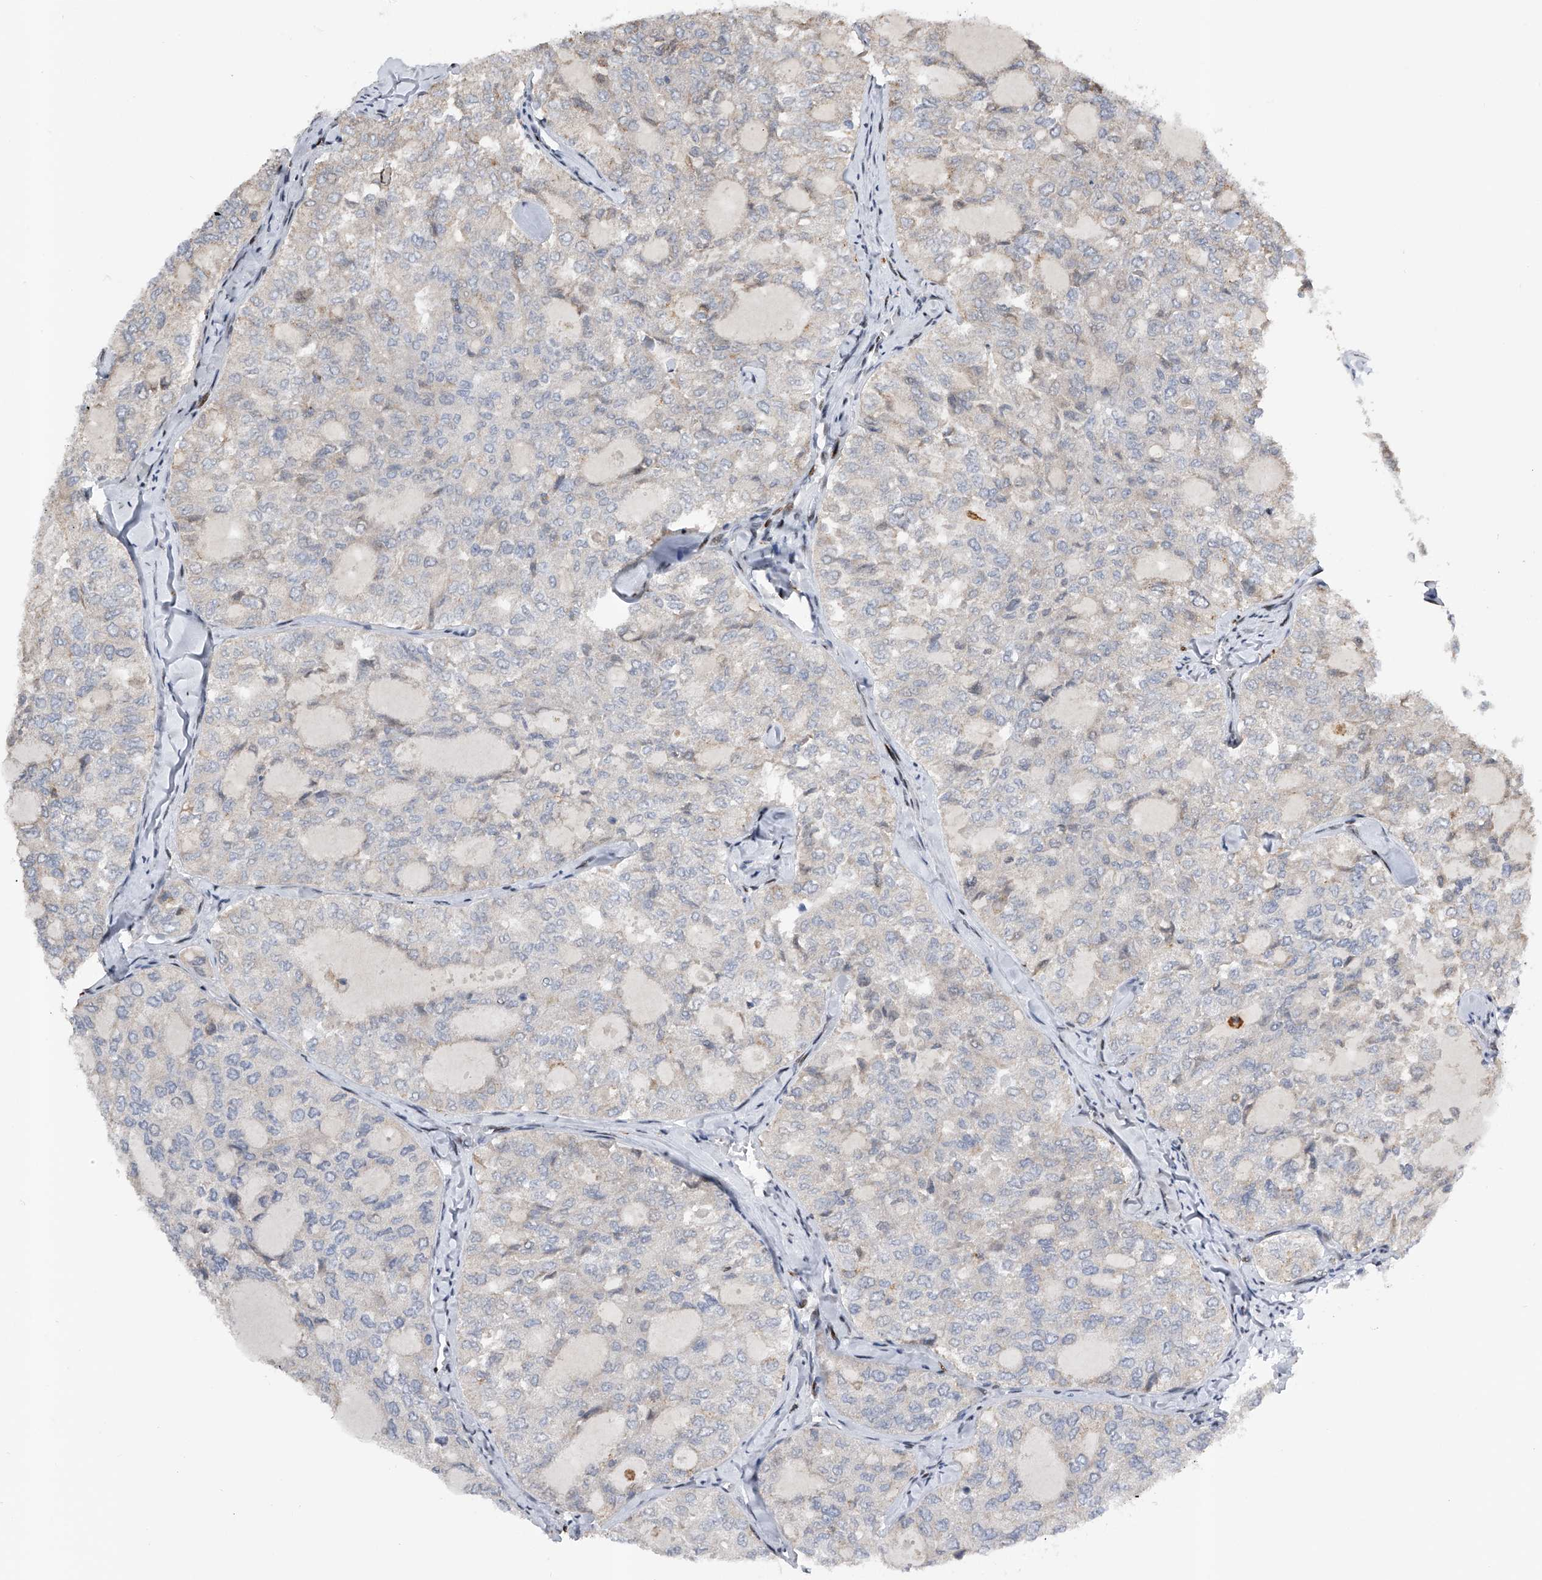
{"staining": {"intensity": "negative", "quantity": "none", "location": "none"}, "tissue": "thyroid cancer", "cell_type": "Tumor cells", "image_type": "cancer", "snomed": [{"axis": "morphology", "description": "Follicular adenoma carcinoma, NOS"}, {"axis": "topography", "description": "Thyroid gland"}], "caption": "A micrograph of human thyroid cancer (follicular adenoma carcinoma) is negative for staining in tumor cells.", "gene": "RWDD2A", "patient": {"sex": "male", "age": 75}}